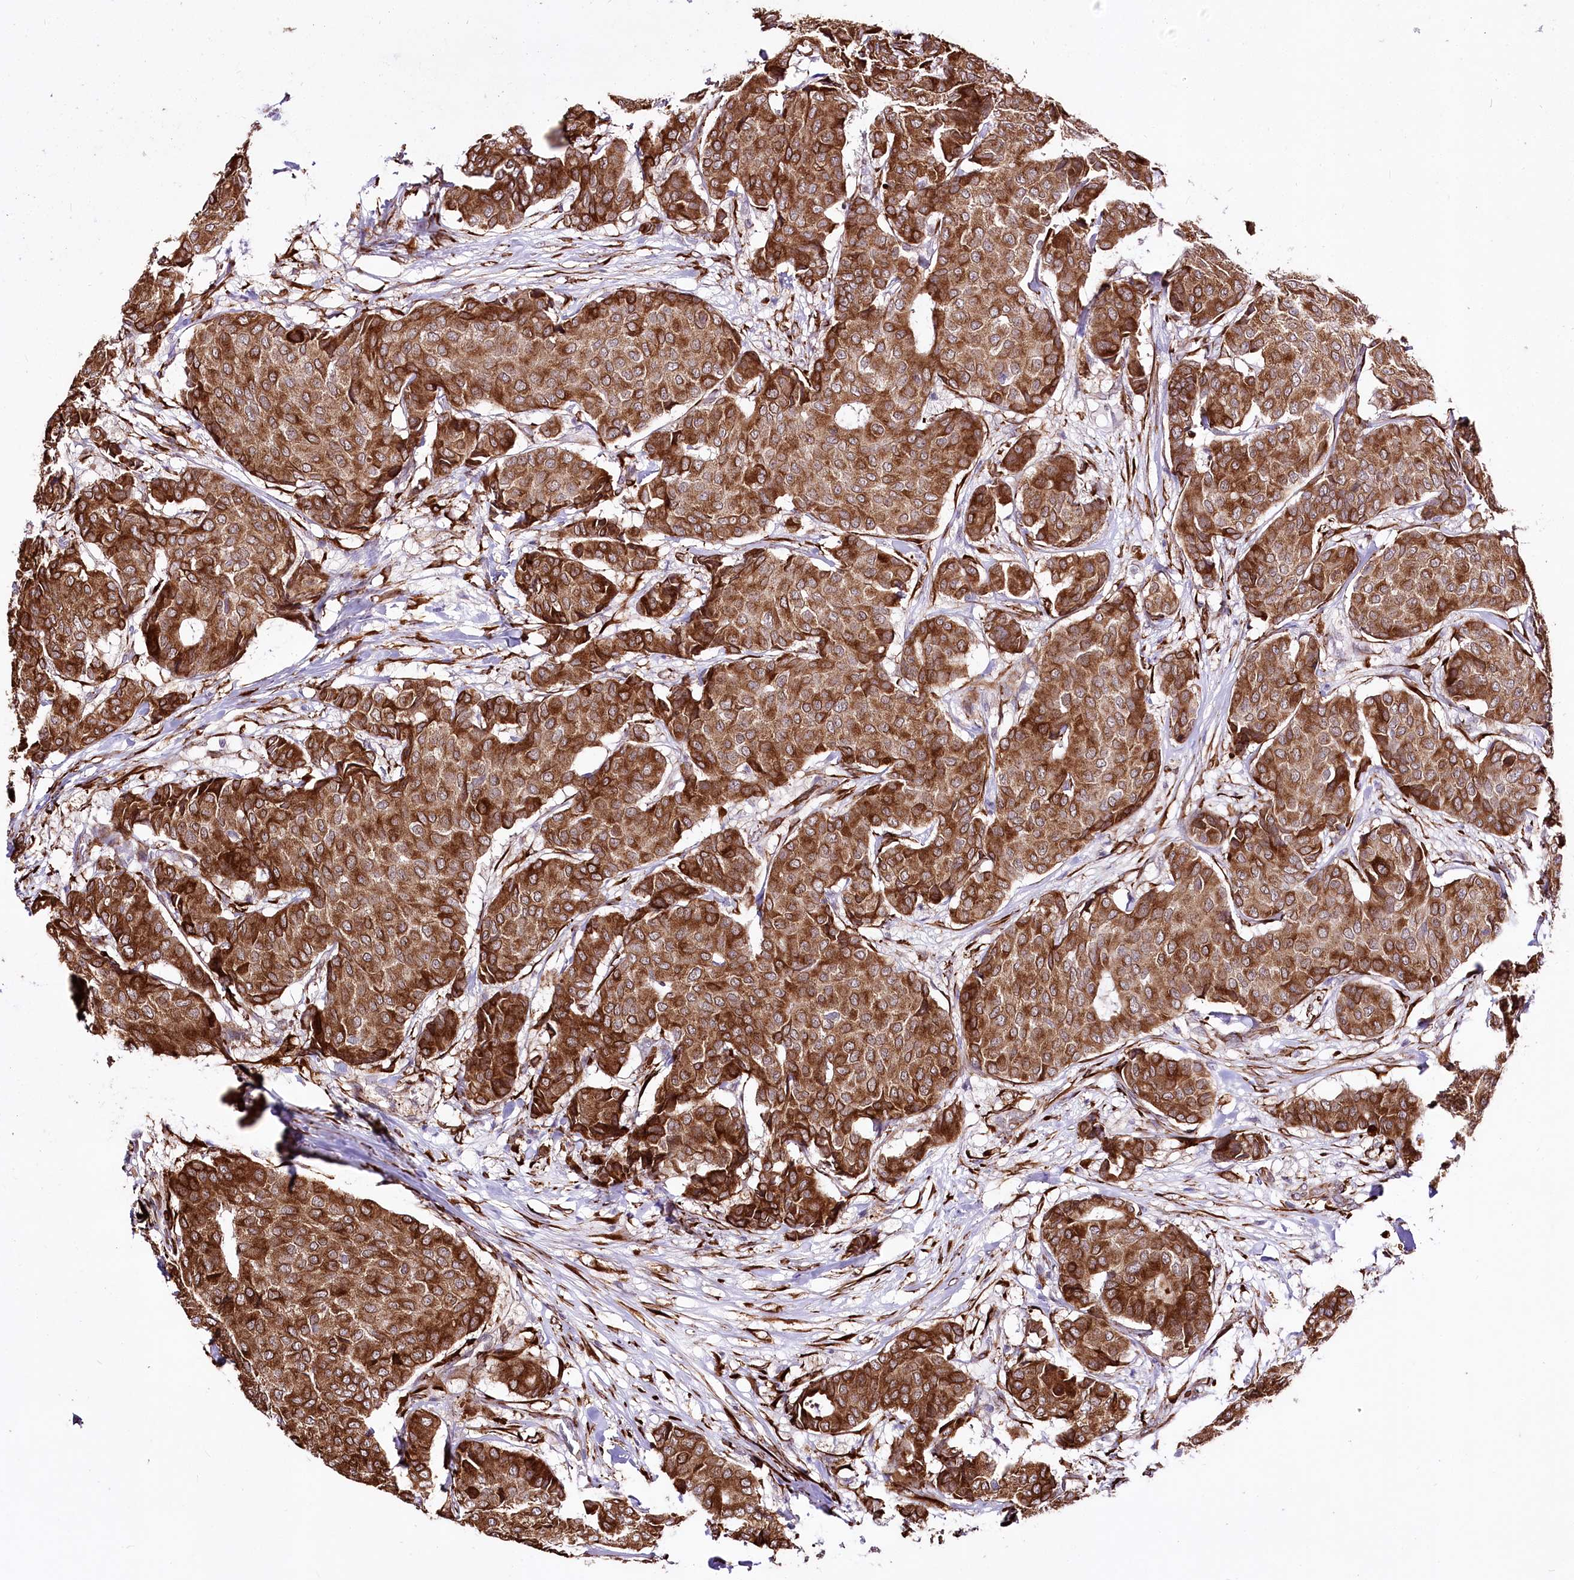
{"staining": {"intensity": "strong", "quantity": ">75%", "location": "cytoplasmic/membranous"}, "tissue": "breast cancer", "cell_type": "Tumor cells", "image_type": "cancer", "snomed": [{"axis": "morphology", "description": "Duct carcinoma"}, {"axis": "topography", "description": "Breast"}], "caption": "The micrograph reveals staining of invasive ductal carcinoma (breast), revealing strong cytoplasmic/membranous protein positivity (brown color) within tumor cells.", "gene": "WWC1", "patient": {"sex": "female", "age": 75}}